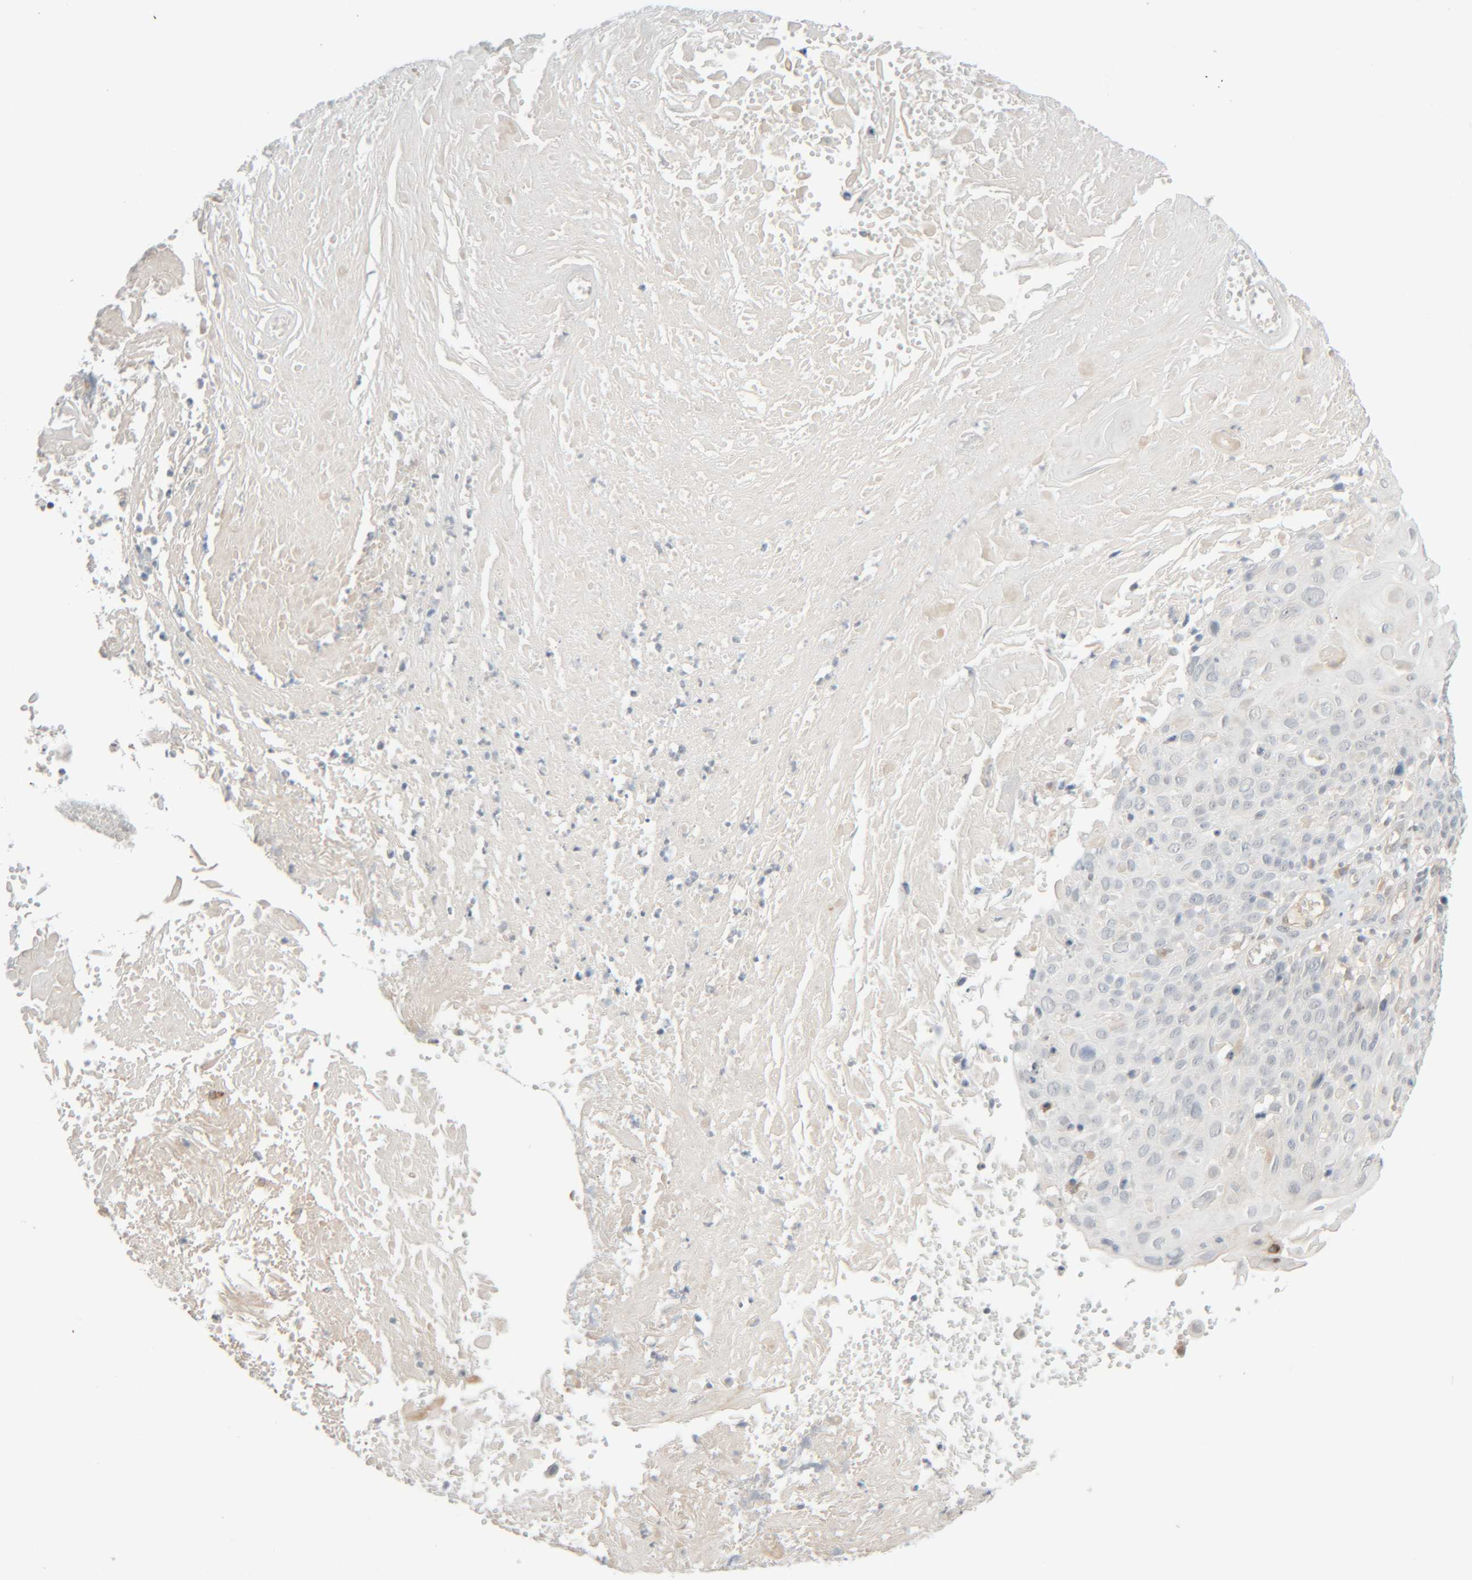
{"staining": {"intensity": "negative", "quantity": "none", "location": "none"}, "tissue": "cervical cancer", "cell_type": "Tumor cells", "image_type": "cancer", "snomed": [{"axis": "morphology", "description": "Squamous cell carcinoma, NOS"}, {"axis": "topography", "description": "Cervix"}], "caption": "Tumor cells are negative for protein expression in human cervical cancer. (DAB IHC visualized using brightfield microscopy, high magnification).", "gene": "CHKA", "patient": {"sex": "female", "age": 74}}